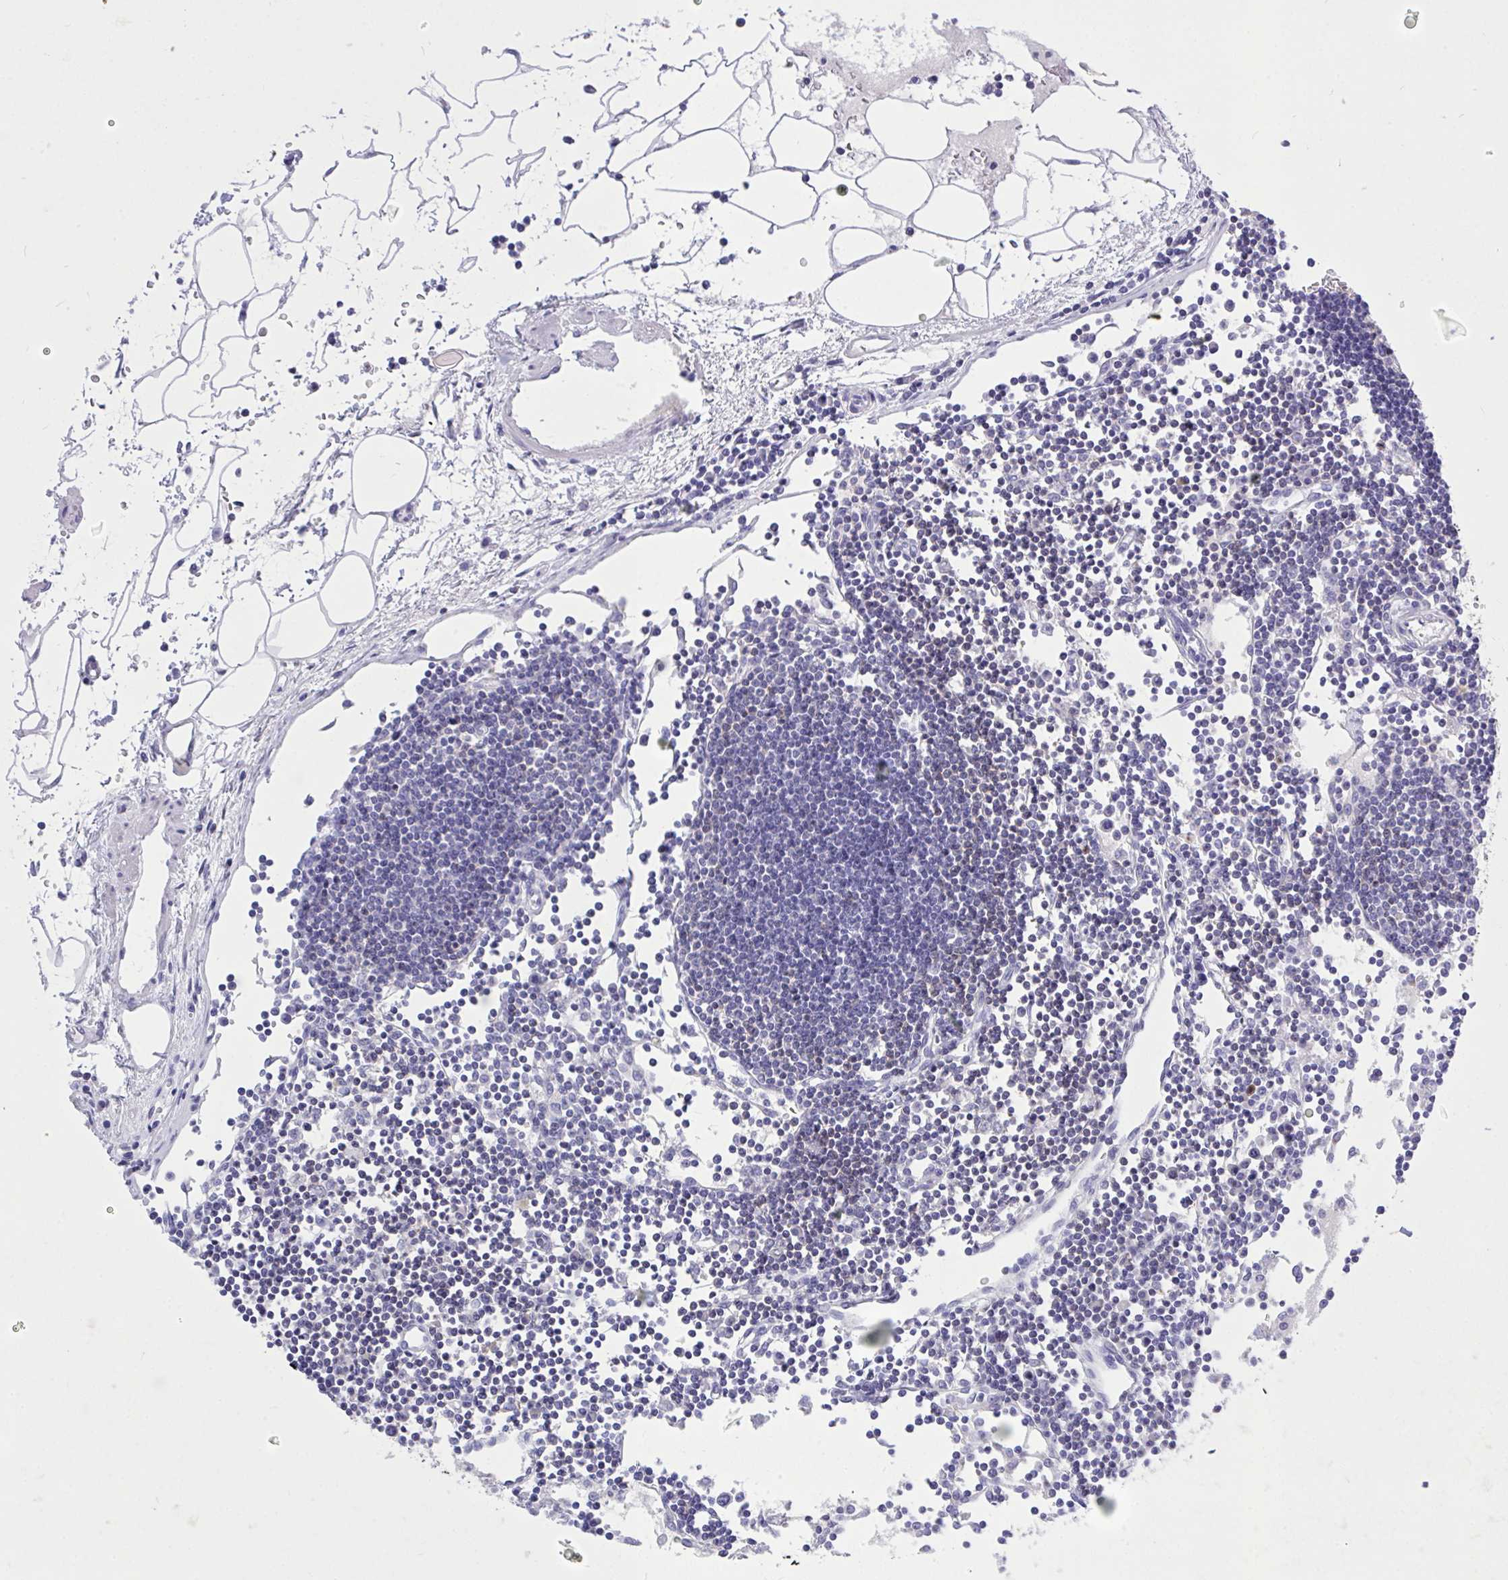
{"staining": {"intensity": "moderate", "quantity": "<25%", "location": "cytoplasmic/membranous"}, "tissue": "lymph node", "cell_type": "Germinal center cells", "image_type": "normal", "snomed": [{"axis": "morphology", "description": "Normal tissue, NOS"}, {"axis": "topography", "description": "Lymph node"}], "caption": "Immunohistochemistry of normal human lymph node demonstrates low levels of moderate cytoplasmic/membranous expression in approximately <25% of germinal center cells.", "gene": "CXCL8", "patient": {"sex": "female", "age": 65}}